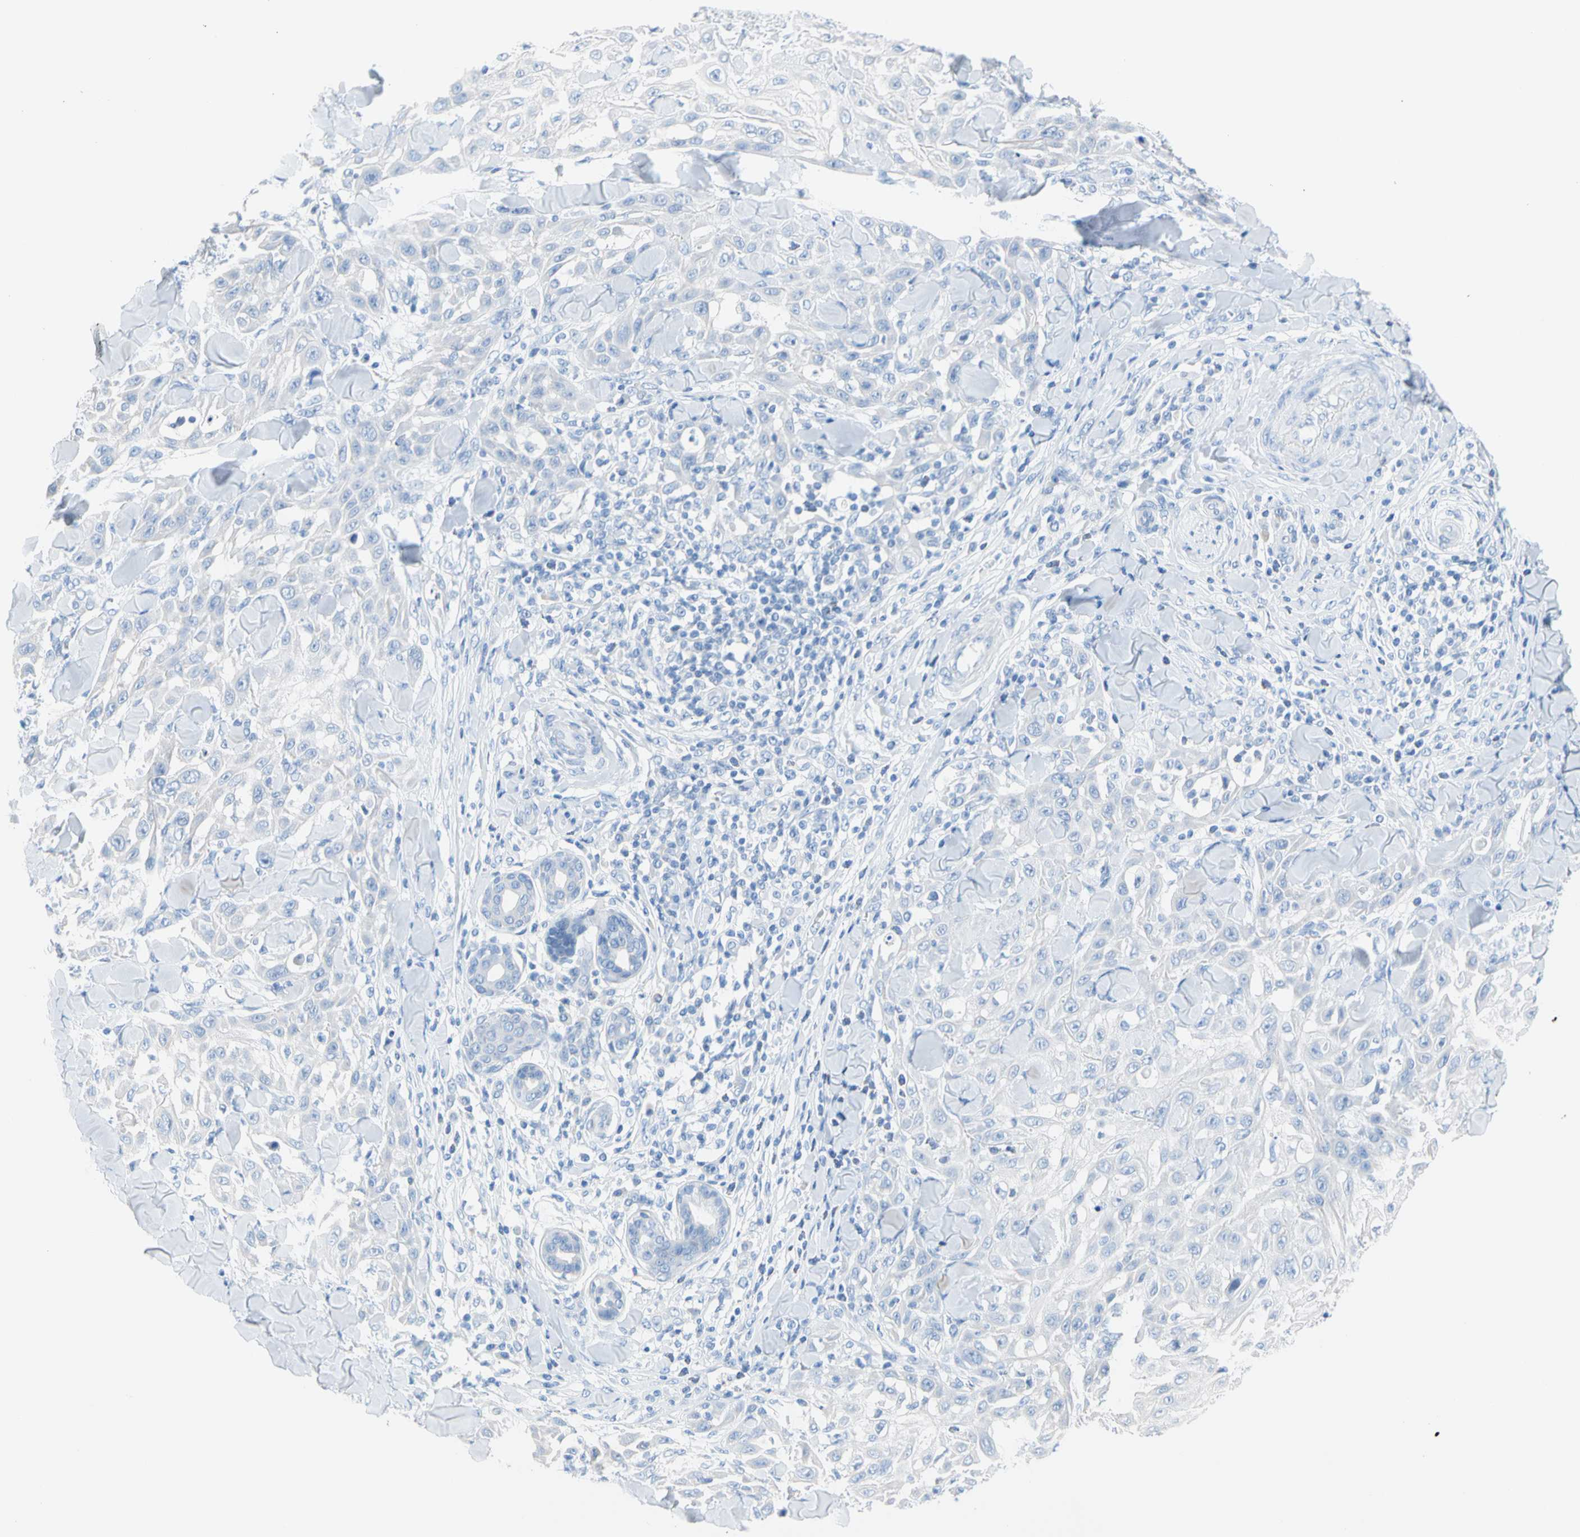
{"staining": {"intensity": "negative", "quantity": "none", "location": "none"}, "tissue": "skin cancer", "cell_type": "Tumor cells", "image_type": "cancer", "snomed": [{"axis": "morphology", "description": "Squamous cell carcinoma, NOS"}, {"axis": "topography", "description": "Skin"}], "caption": "IHC of human skin cancer demonstrates no expression in tumor cells.", "gene": "CEL", "patient": {"sex": "male", "age": 24}}